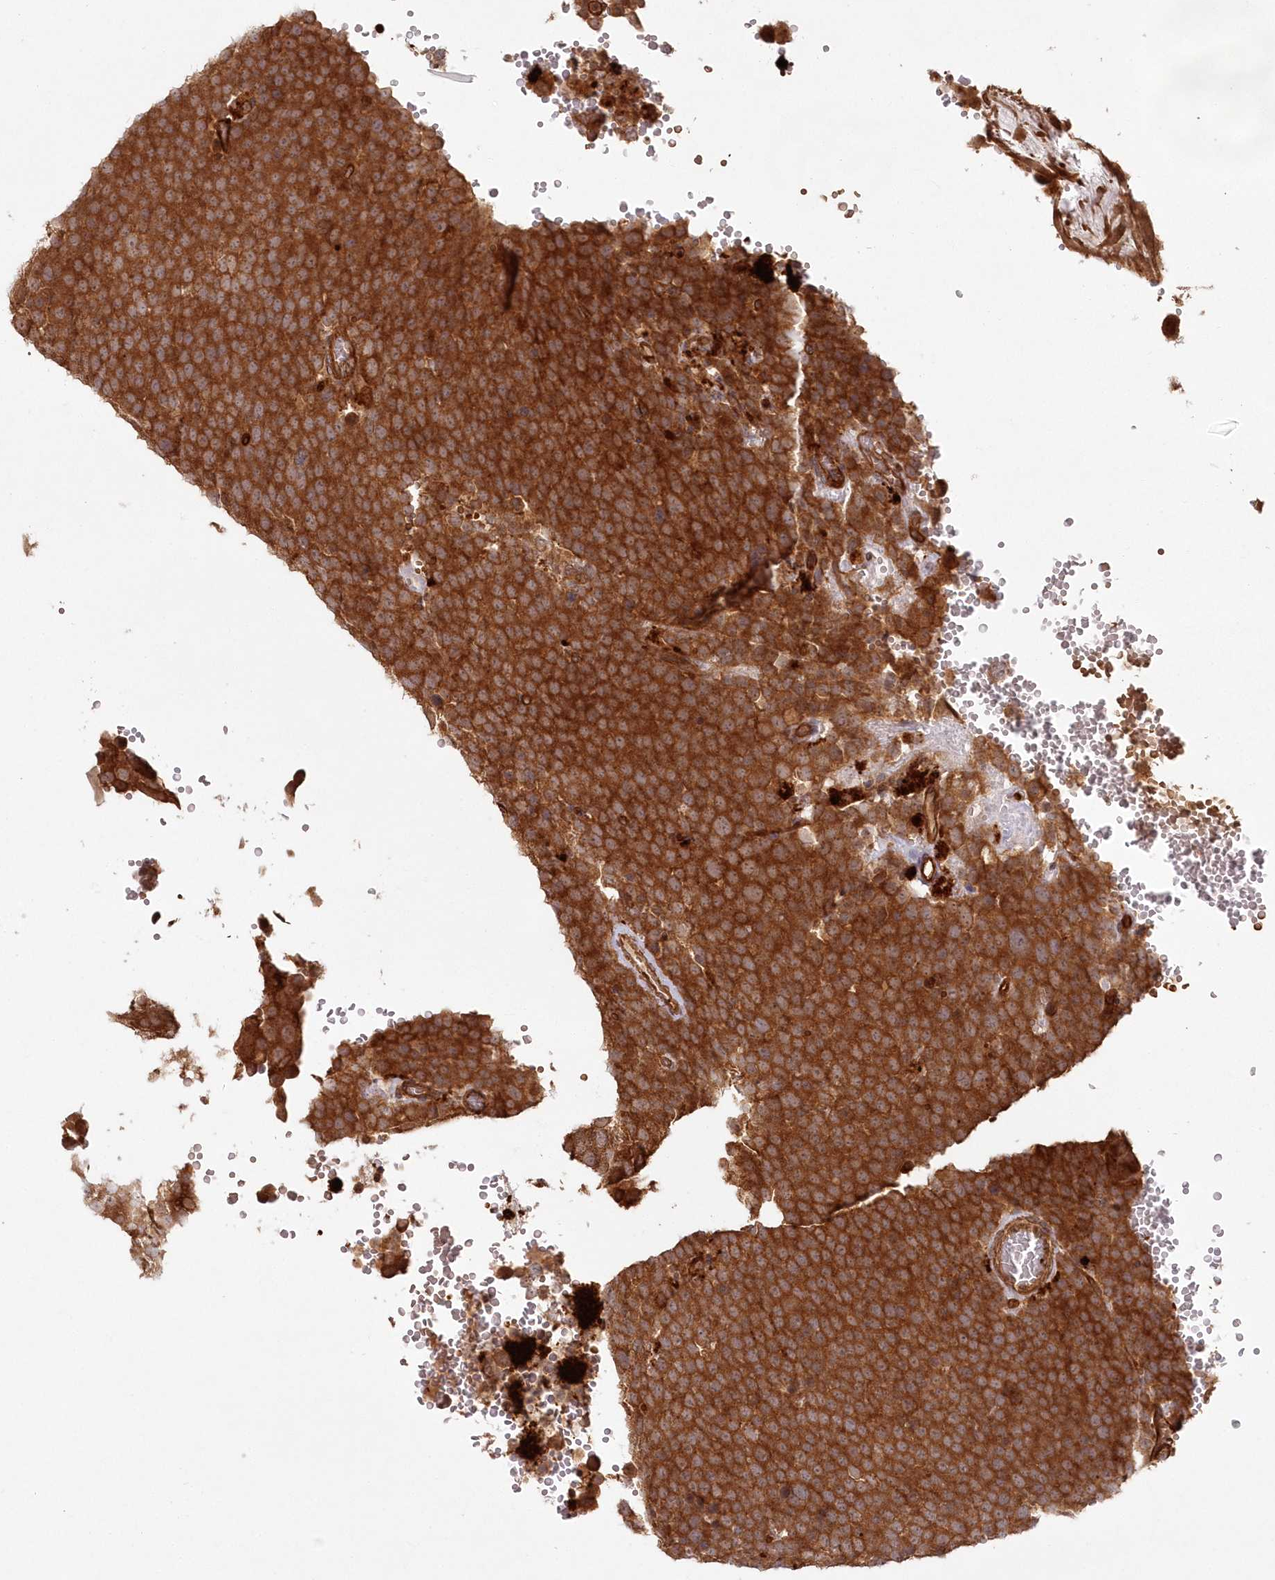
{"staining": {"intensity": "strong", "quantity": ">75%", "location": "cytoplasmic/membranous"}, "tissue": "testis cancer", "cell_type": "Tumor cells", "image_type": "cancer", "snomed": [{"axis": "morphology", "description": "Seminoma, NOS"}, {"axis": "topography", "description": "Testis"}], "caption": "Testis seminoma was stained to show a protein in brown. There is high levels of strong cytoplasmic/membranous positivity in about >75% of tumor cells.", "gene": "RGCC", "patient": {"sex": "male", "age": 71}}